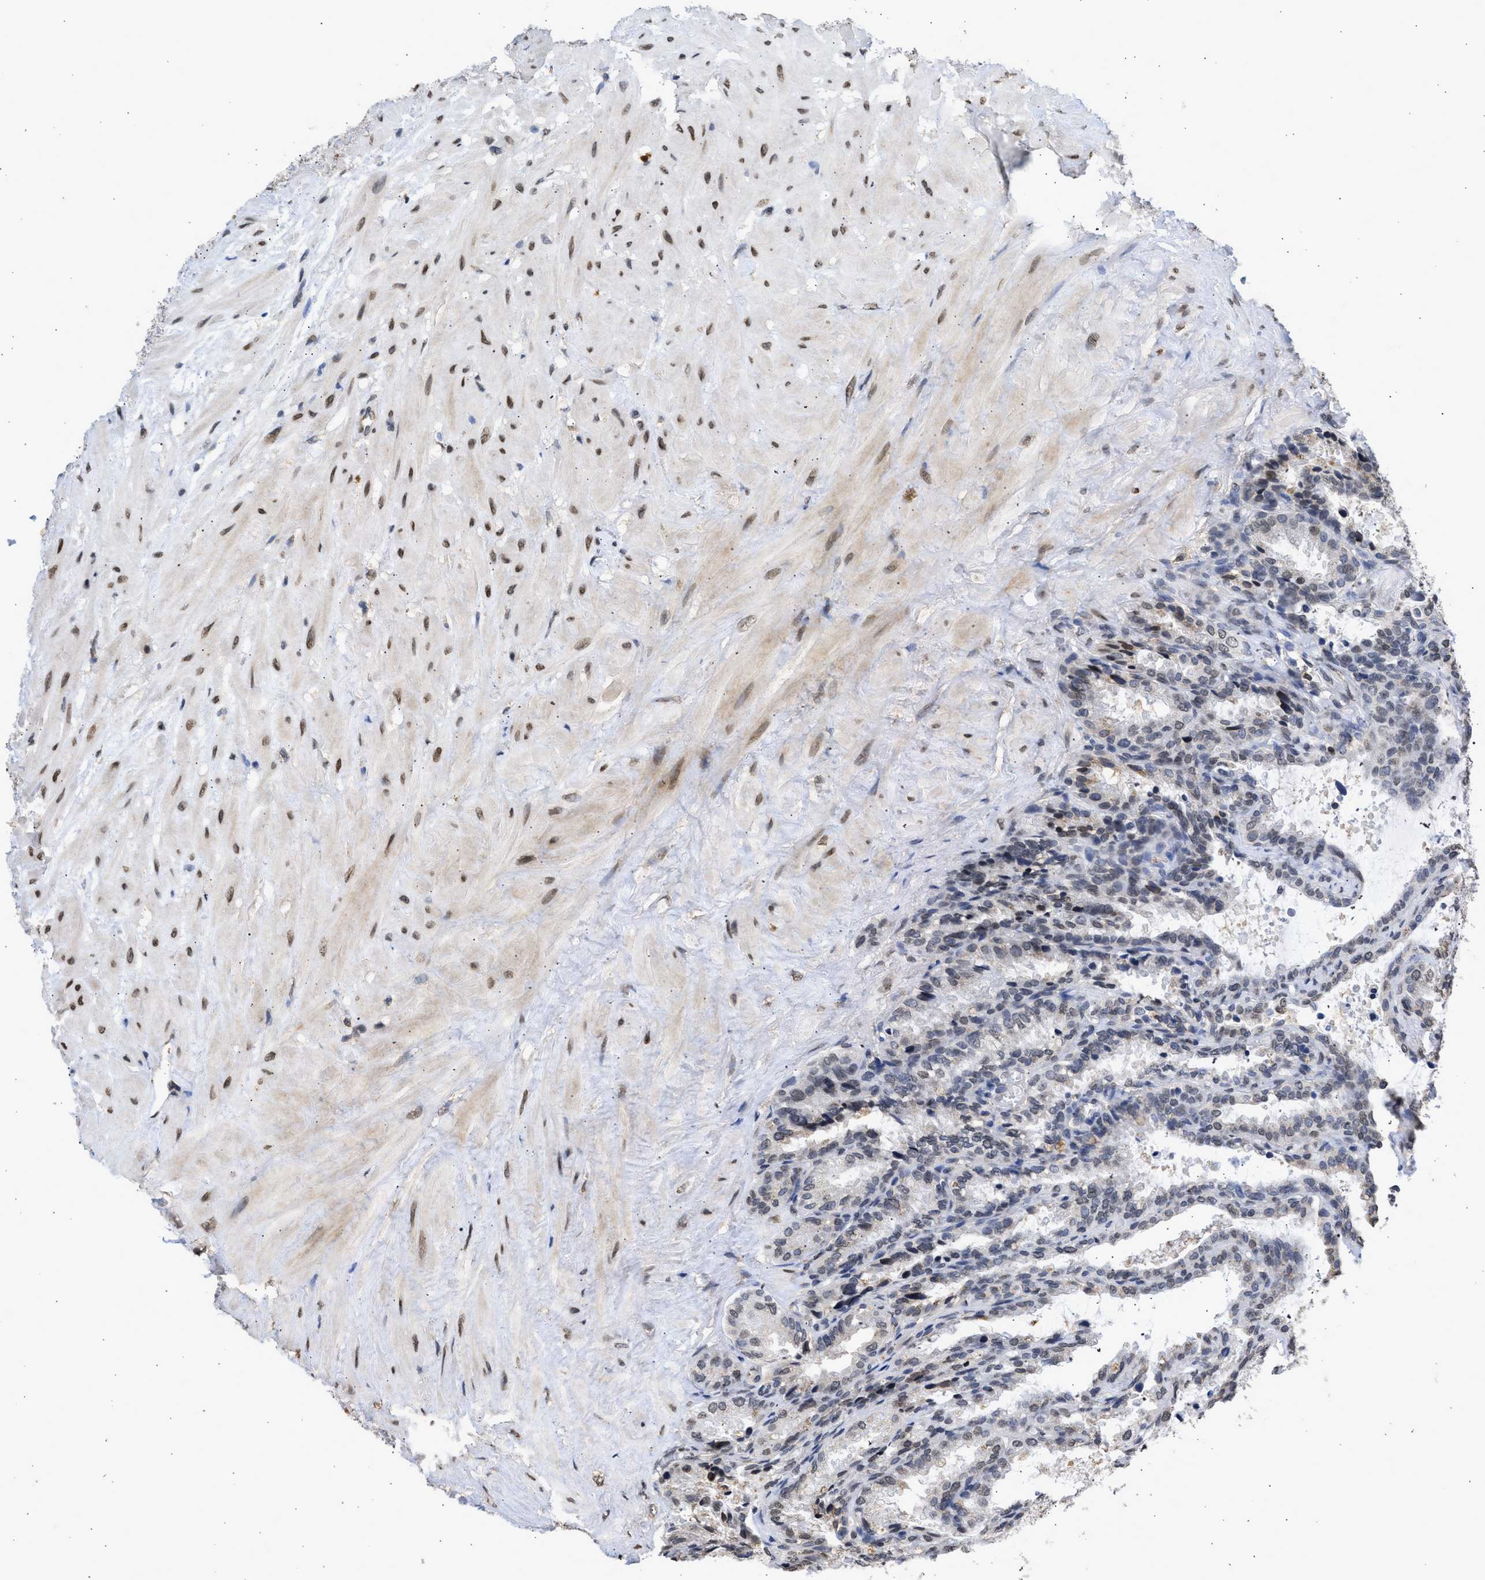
{"staining": {"intensity": "negative", "quantity": "none", "location": "none"}, "tissue": "seminal vesicle", "cell_type": "Glandular cells", "image_type": "normal", "snomed": [{"axis": "morphology", "description": "Normal tissue, NOS"}, {"axis": "topography", "description": "Seminal veicle"}], "caption": "High power microscopy image of an immunohistochemistry image of benign seminal vesicle, revealing no significant staining in glandular cells. (Stains: DAB (3,3'-diaminobenzidine) immunohistochemistry (IHC) with hematoxylin counter stain, Microscopy: brightfield microscopy at high magnification).", "gene": "NUP35", "patient": {"sex": "male", "age": 46}}